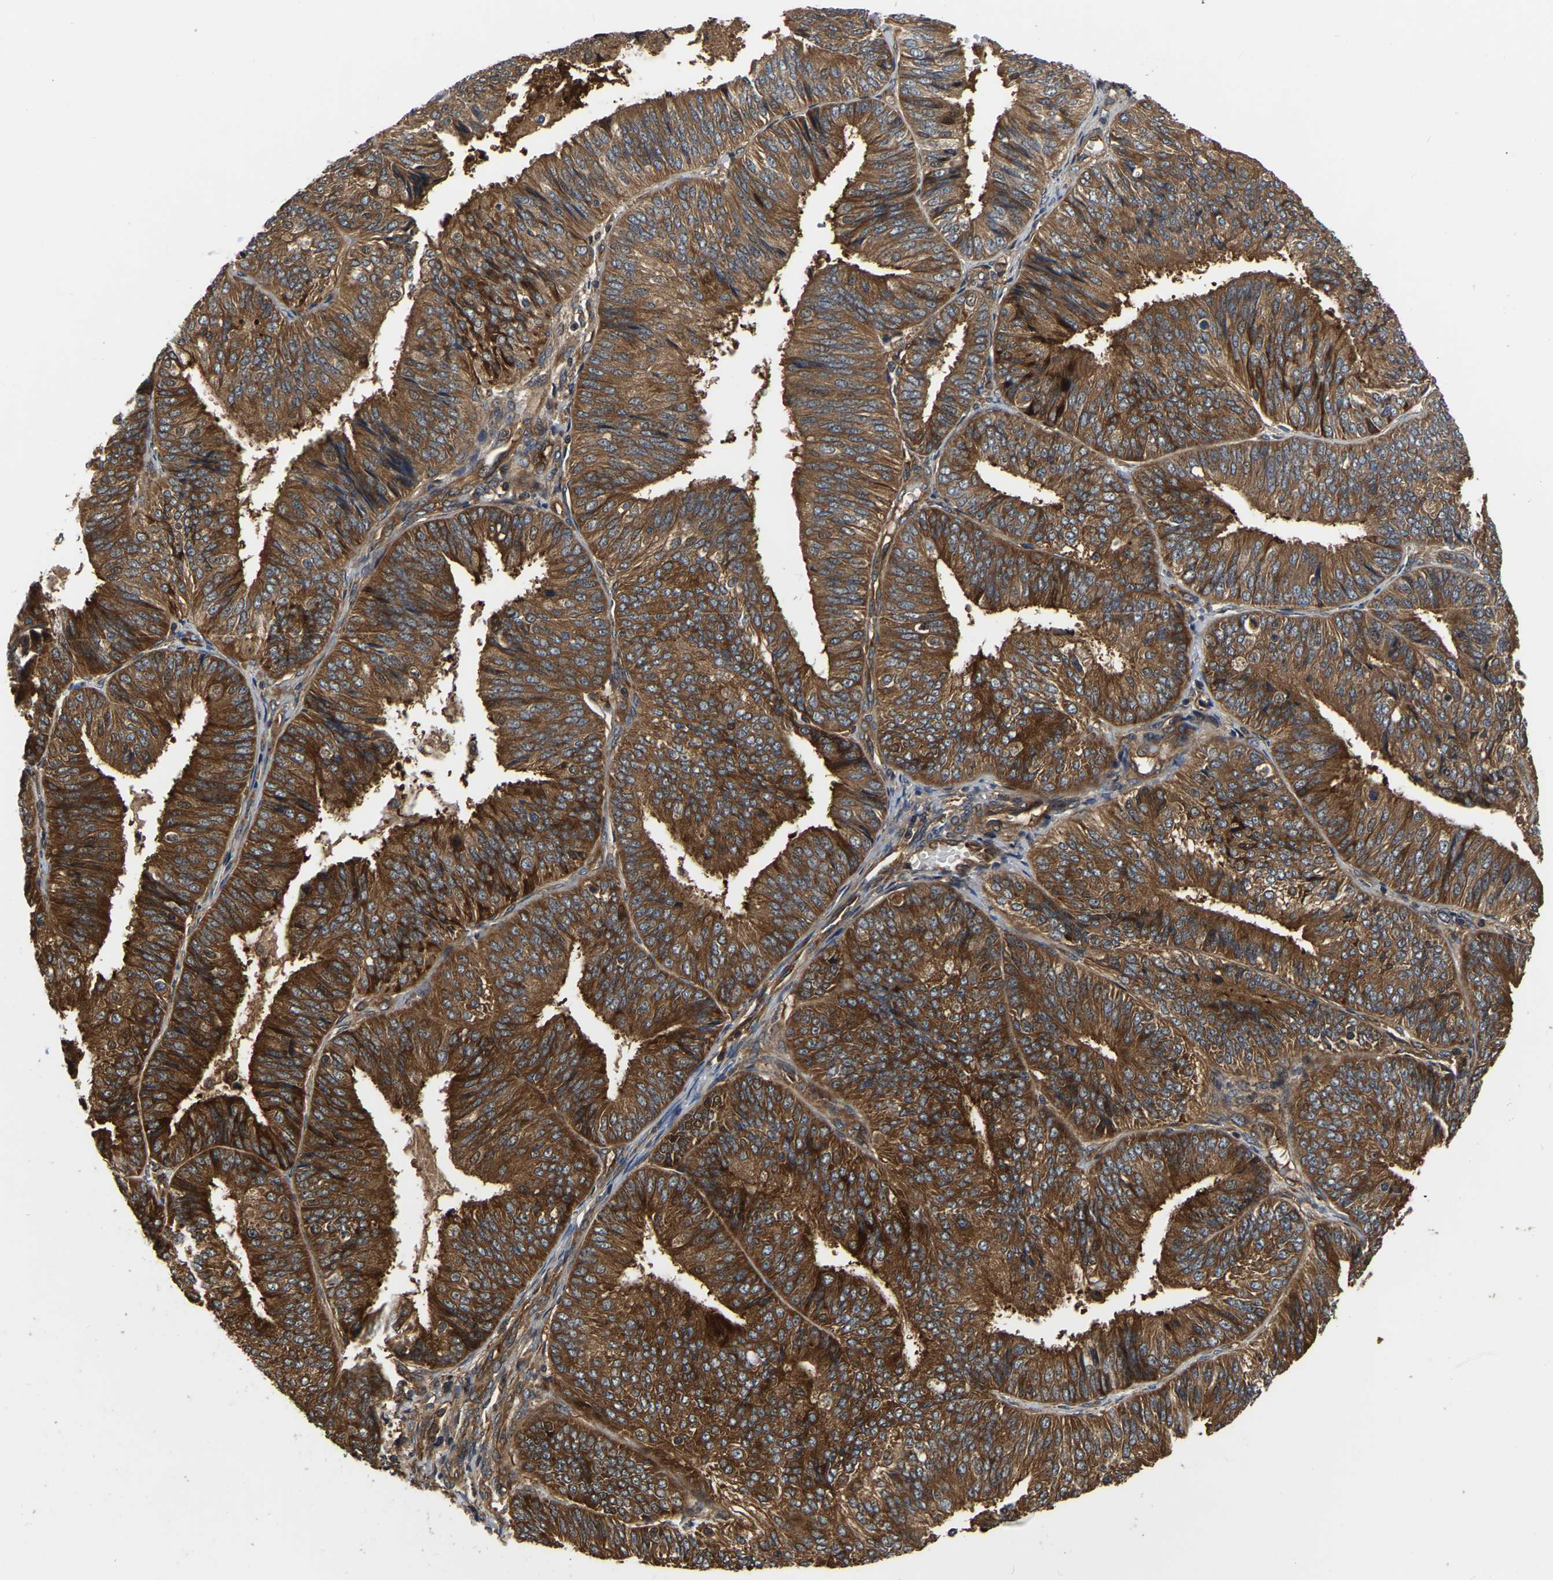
{"staining": {"intensity": "strong", "quantity": ">75%", "location": "cytoplasmic/membranous"}, "tissue": "endometrial cancer", "cell_type": "Tumor cells", "image_type": "cancer", "snomed": [{"axis": "morphology", "description": "Adenocarcinoma, NOS"}, {"axis": "topography", "description": "Endometrium"}], "caption": "This is a histology image of IHC staining of endometrial cancer (adenocarcinoma), which shows strong expression in the cytoplasmic/membranous of tumor cells.", "gene": "GARS1", "patient": {"sex": "female", "age": 58}}